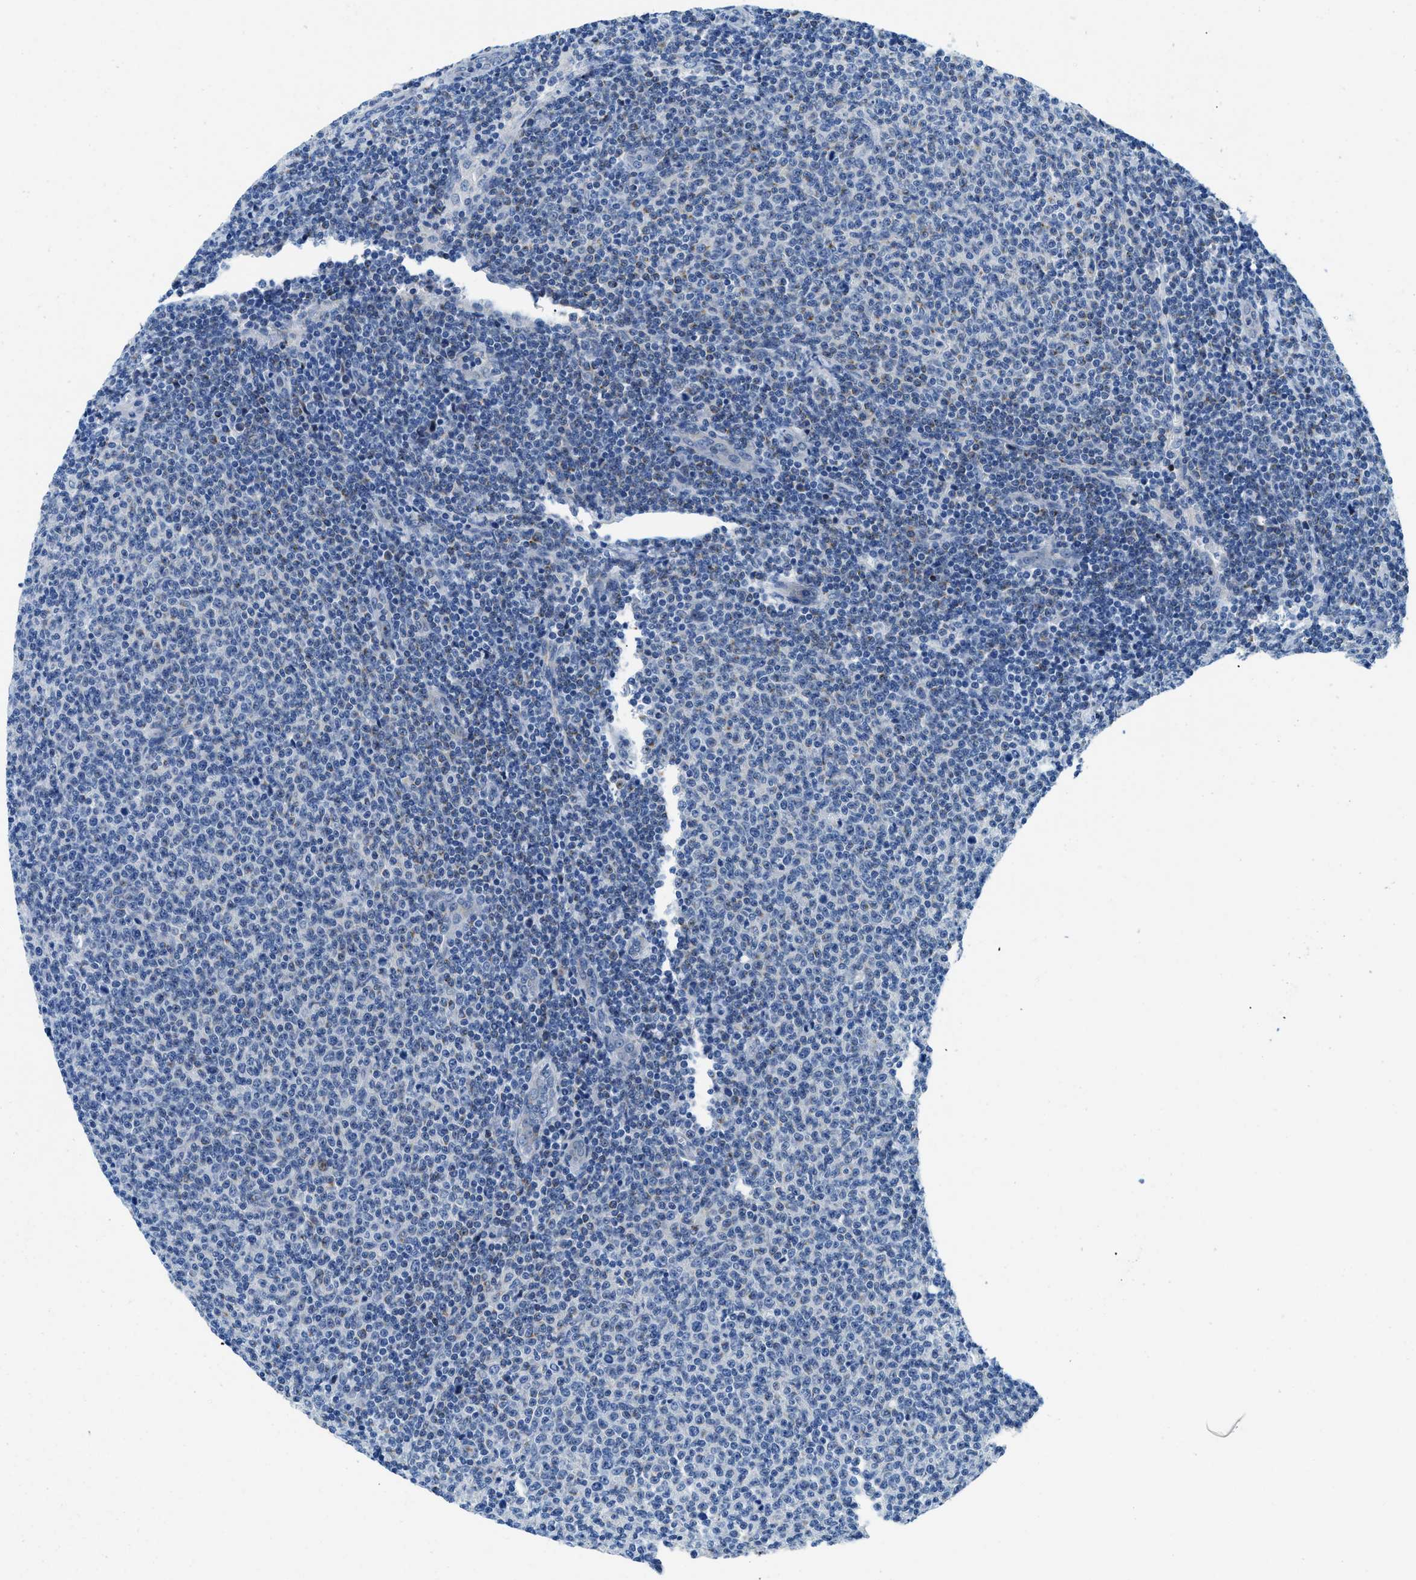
{"staining": {"intensity": "negative", "quantity": "none", "location": "none"}, "tissue": "lymphoma", "cell_type": "Tumor cells", "image_type": "cancer", "snomed": [{"axis": "morphology", "description": "Malignant lymphoma, non-Hodgkin's type, Low grade"}, {"axis": "topography", "description": "Lymph node"}], "caption": "This is a histopathology image of immunohistochemistry staining of lymphoma, which shows no positivity in tumor cells.", "gene": "TSPAN3", "patient": {"sex": "male", "age": 66}}